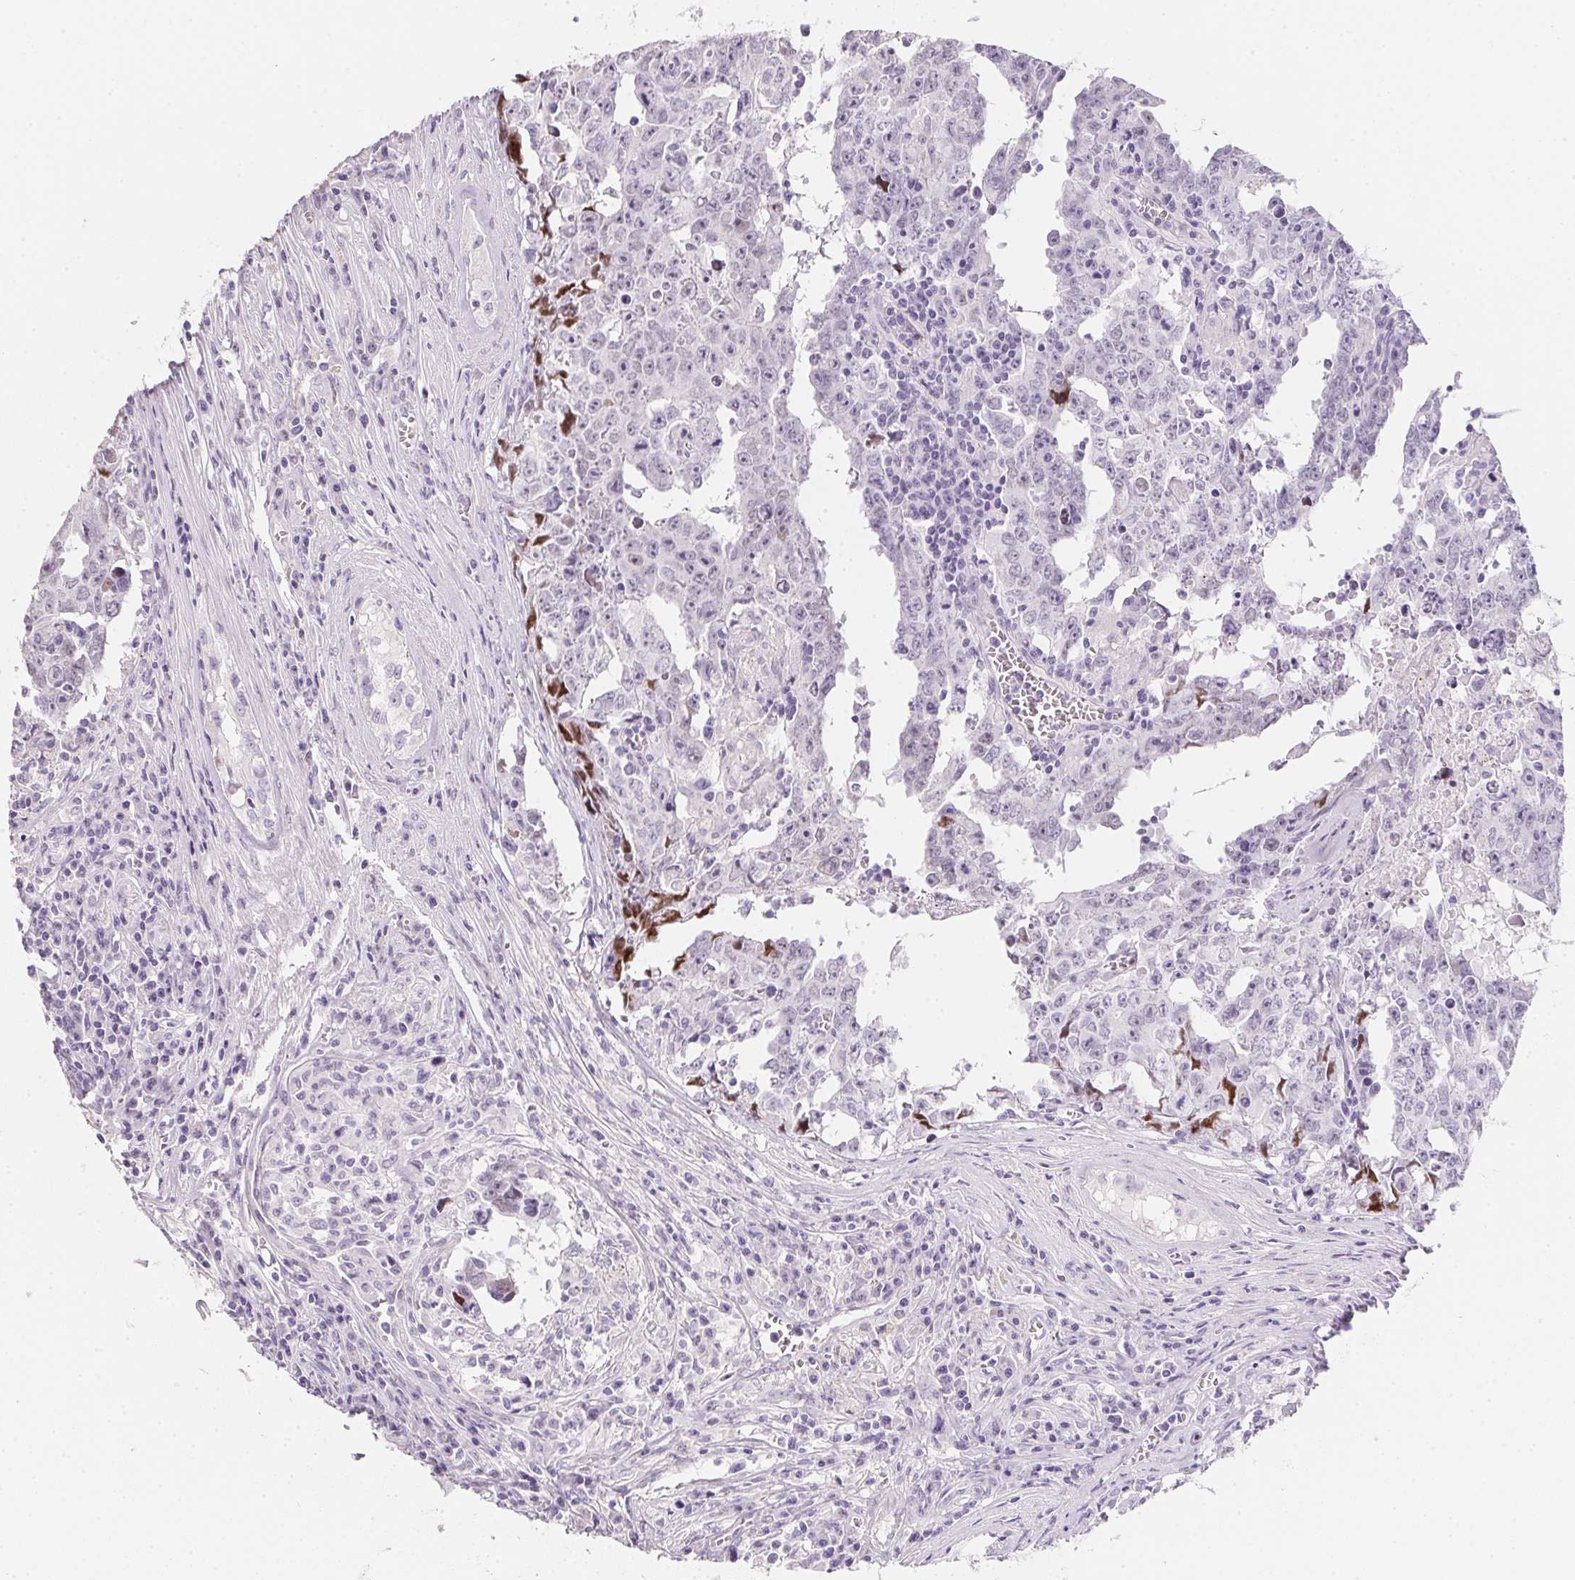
{"staining": {"intensity": "negative", "quantity": "none", "location": "none"}, "tissue": "testis cancer", "cell_type": "Tumor cells", "image_type": "cancer", "snomed": [{"axis": "morphology", "description": "Carcinoma, Embryonal, NOS"}, {"axis": "topography", "description": "Testis"}], "caption": "Testis cancer (embryonal carcinoma) was stained to show a protein in brown. There is no significant staining in tumor cells.", "gene": "AQP5", "patient": {"sex": "male", "age": 22}}